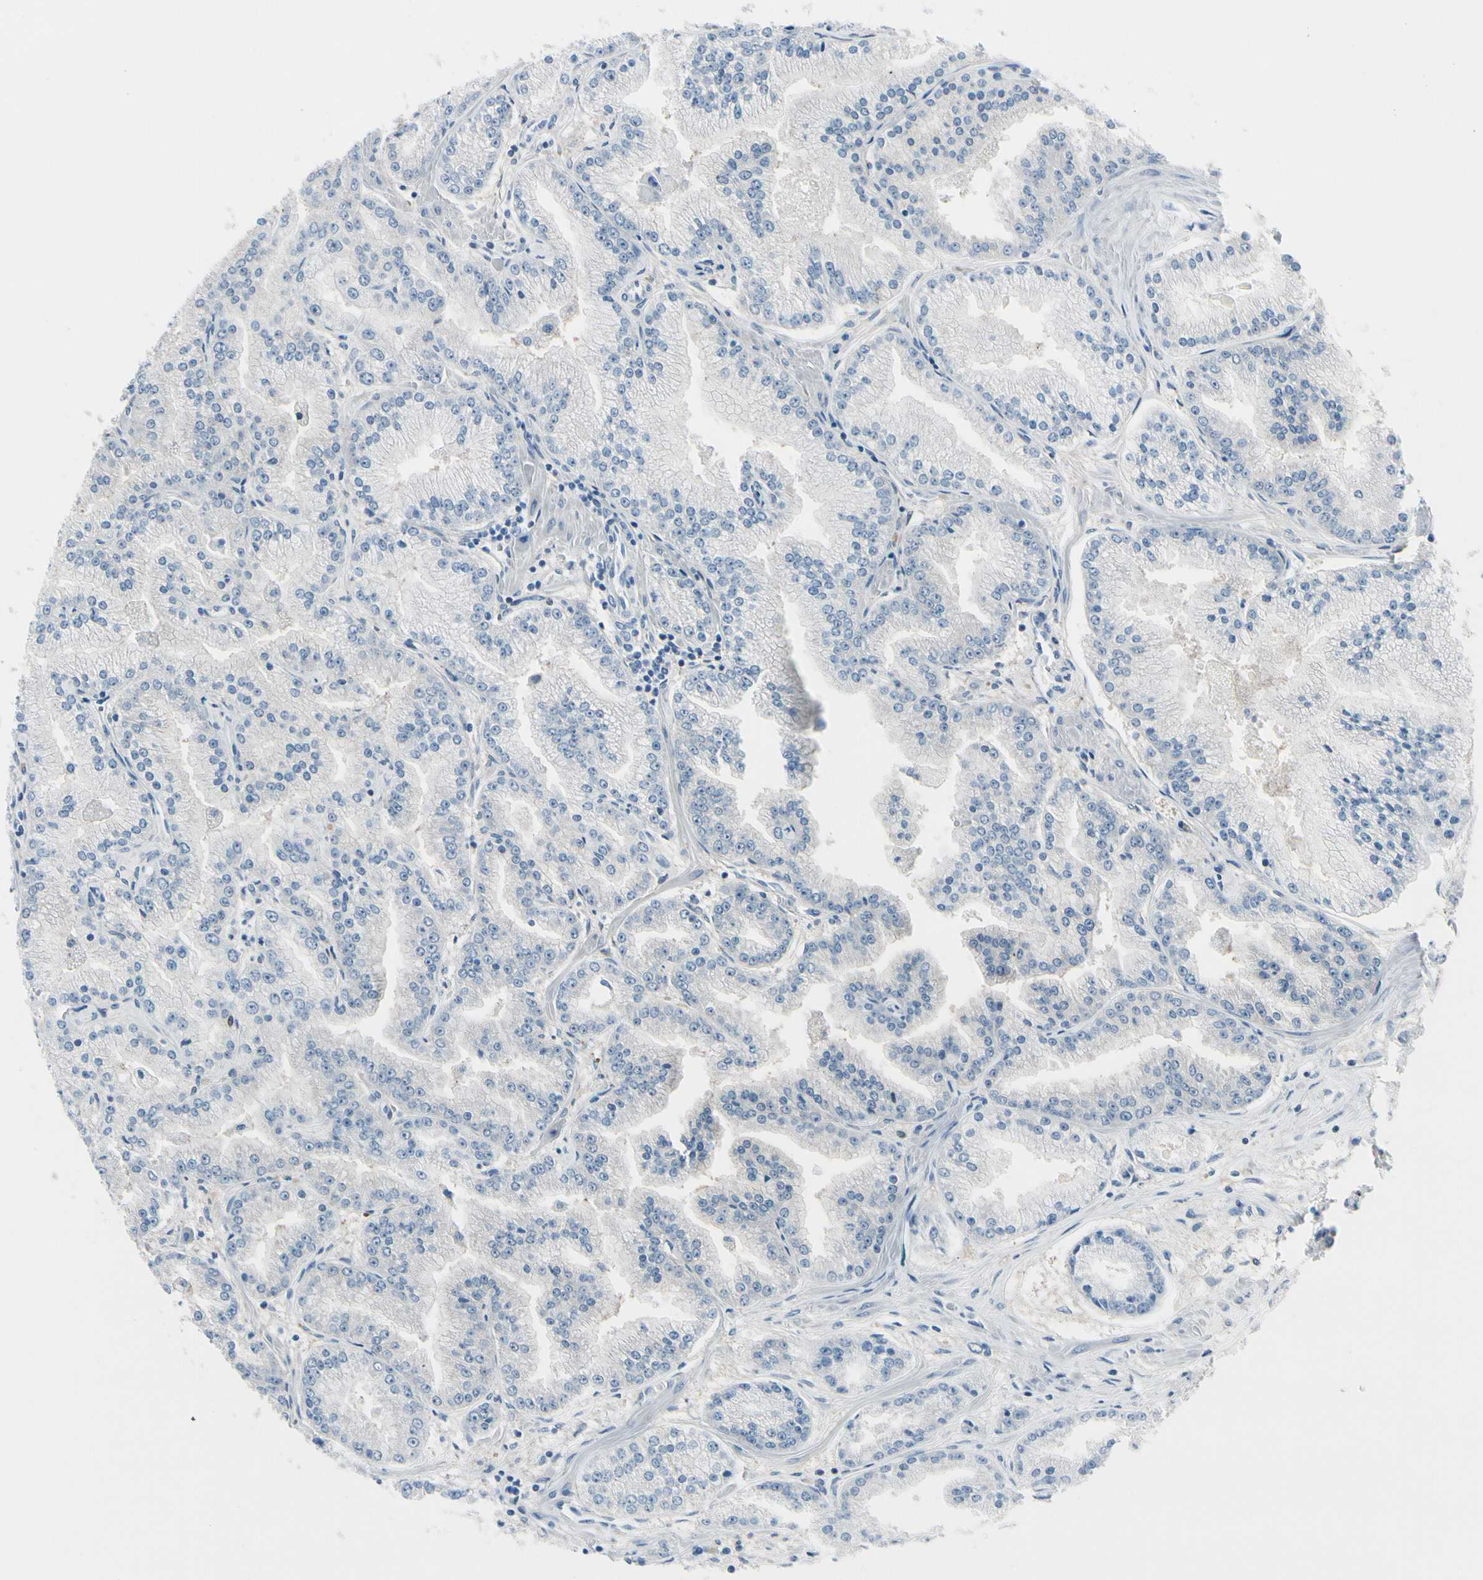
{"staining": {"intensity": "negative", "quantity": "none", "location": "none"}, "tissue": "prostate cancer", "cell_type": "Tumor cells", "image_type": "cancer", "snomed": [{"axis": "morphology", "description": "Adenocarcinoma, High grade"}, {"axis": "topography", "description": "Prostate"}], "caption": "The image shows no significant staining in tumor cells of prostate high-grade adenocarcinoma.", "gene": "PEBP1", "patient": {"sex": "male", "age": 61}}